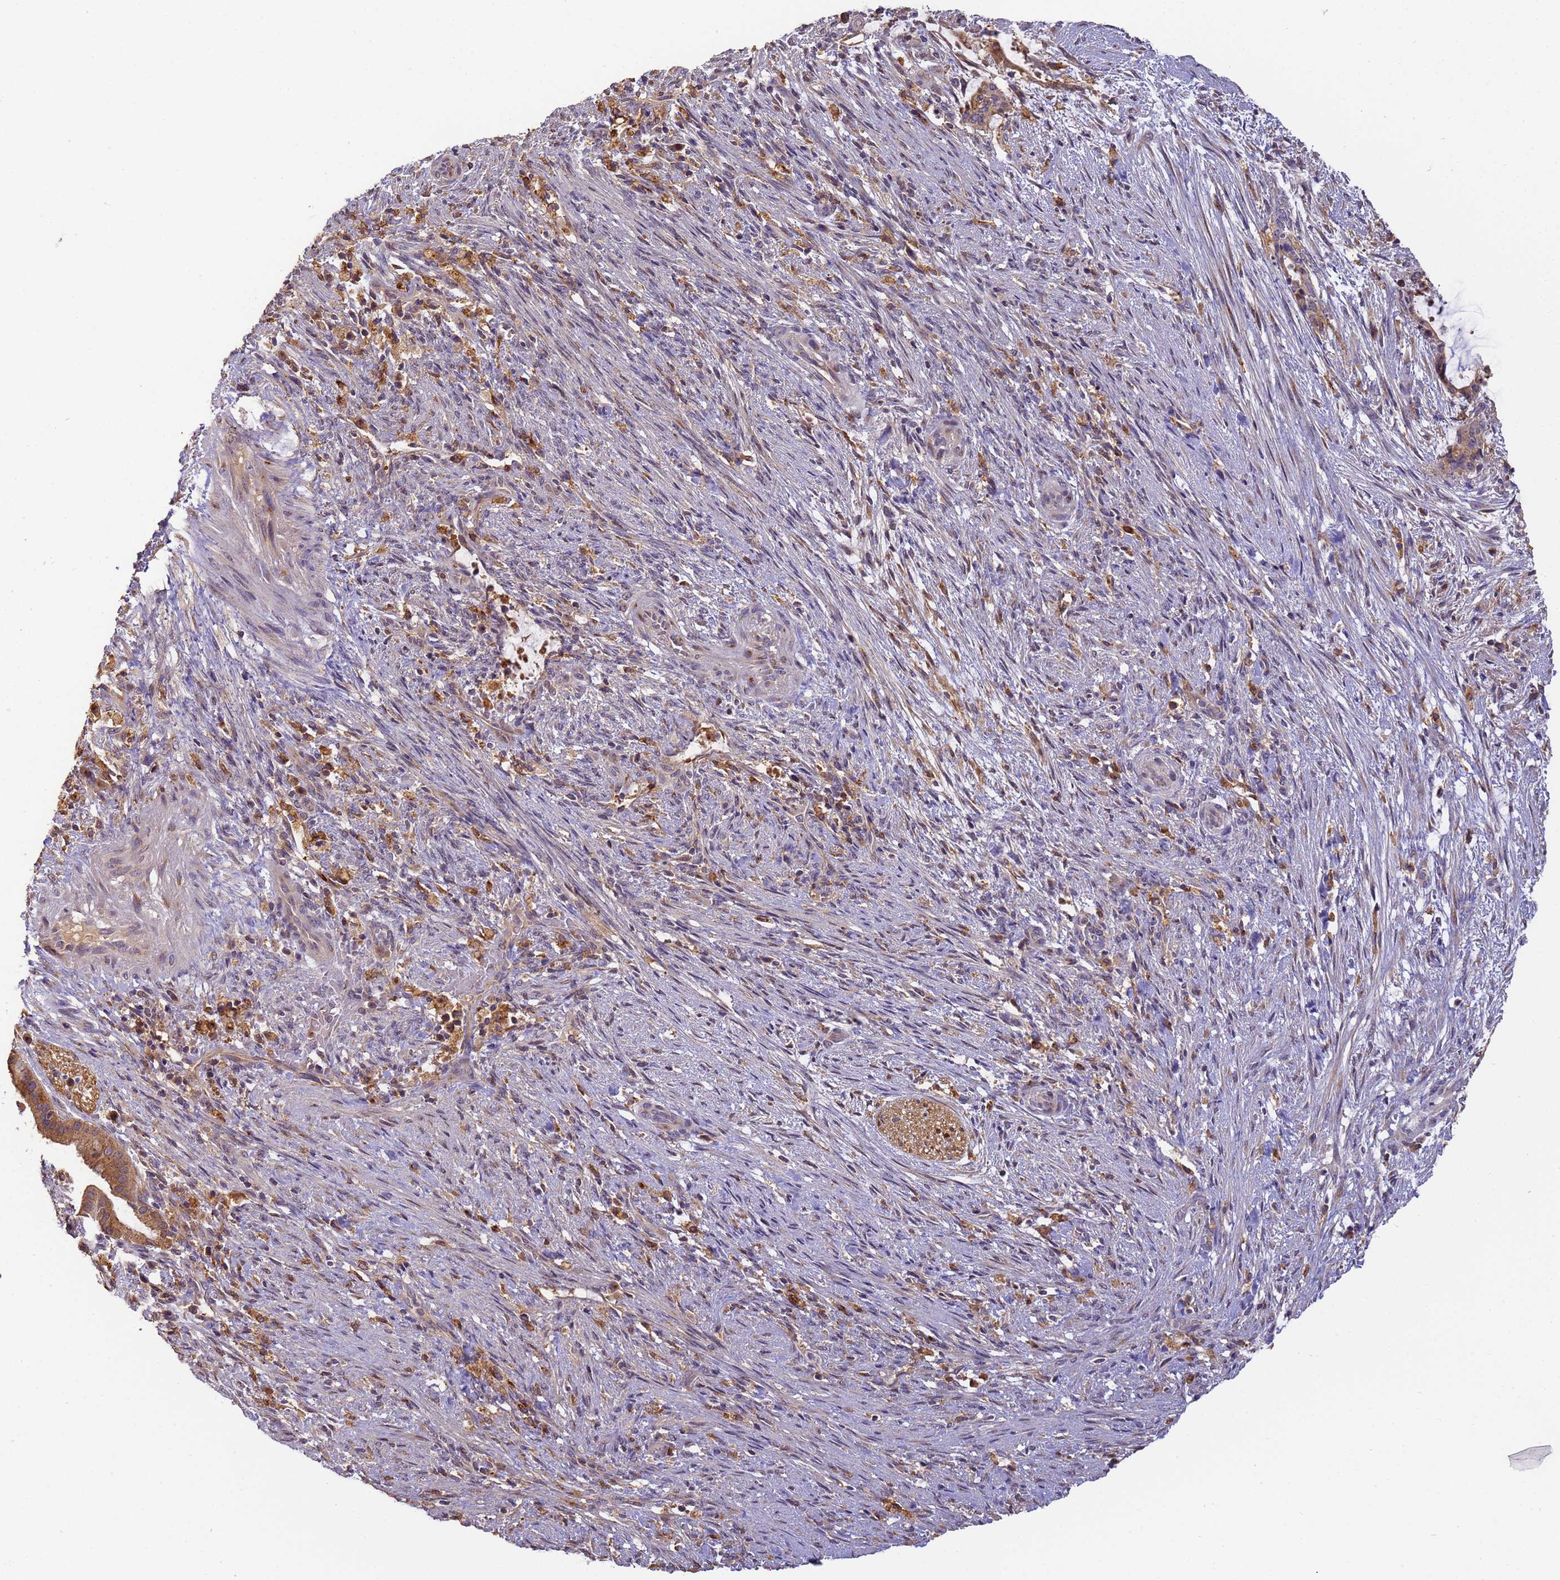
{"staining": {"intensity": "moderate", "quantity": ">75%", "location": "cytoplasmic/membranous"}, "tissue": "liver cancer", "cell_type": "Tumor cells", "image_type": "cancer", "snomed": [{"axis": "morphology", "description": "Normal tissue, NOS"}, {"axis": "morphology", "description": "Cholangiocarcinoma"}, {"axis": "topography", "description": "Liver"}, {"axis": "topography", "description": "Peripheral nerve tissue"}], "caption": "Human liver cholangiocarcinoma stained for a protein (brown) exhibits moderate cytoplasmic/membranous positive positivity in about >75% of tumor cells.", "gene": "M6PR", "patient": {"sex": "female", "age": 73}}